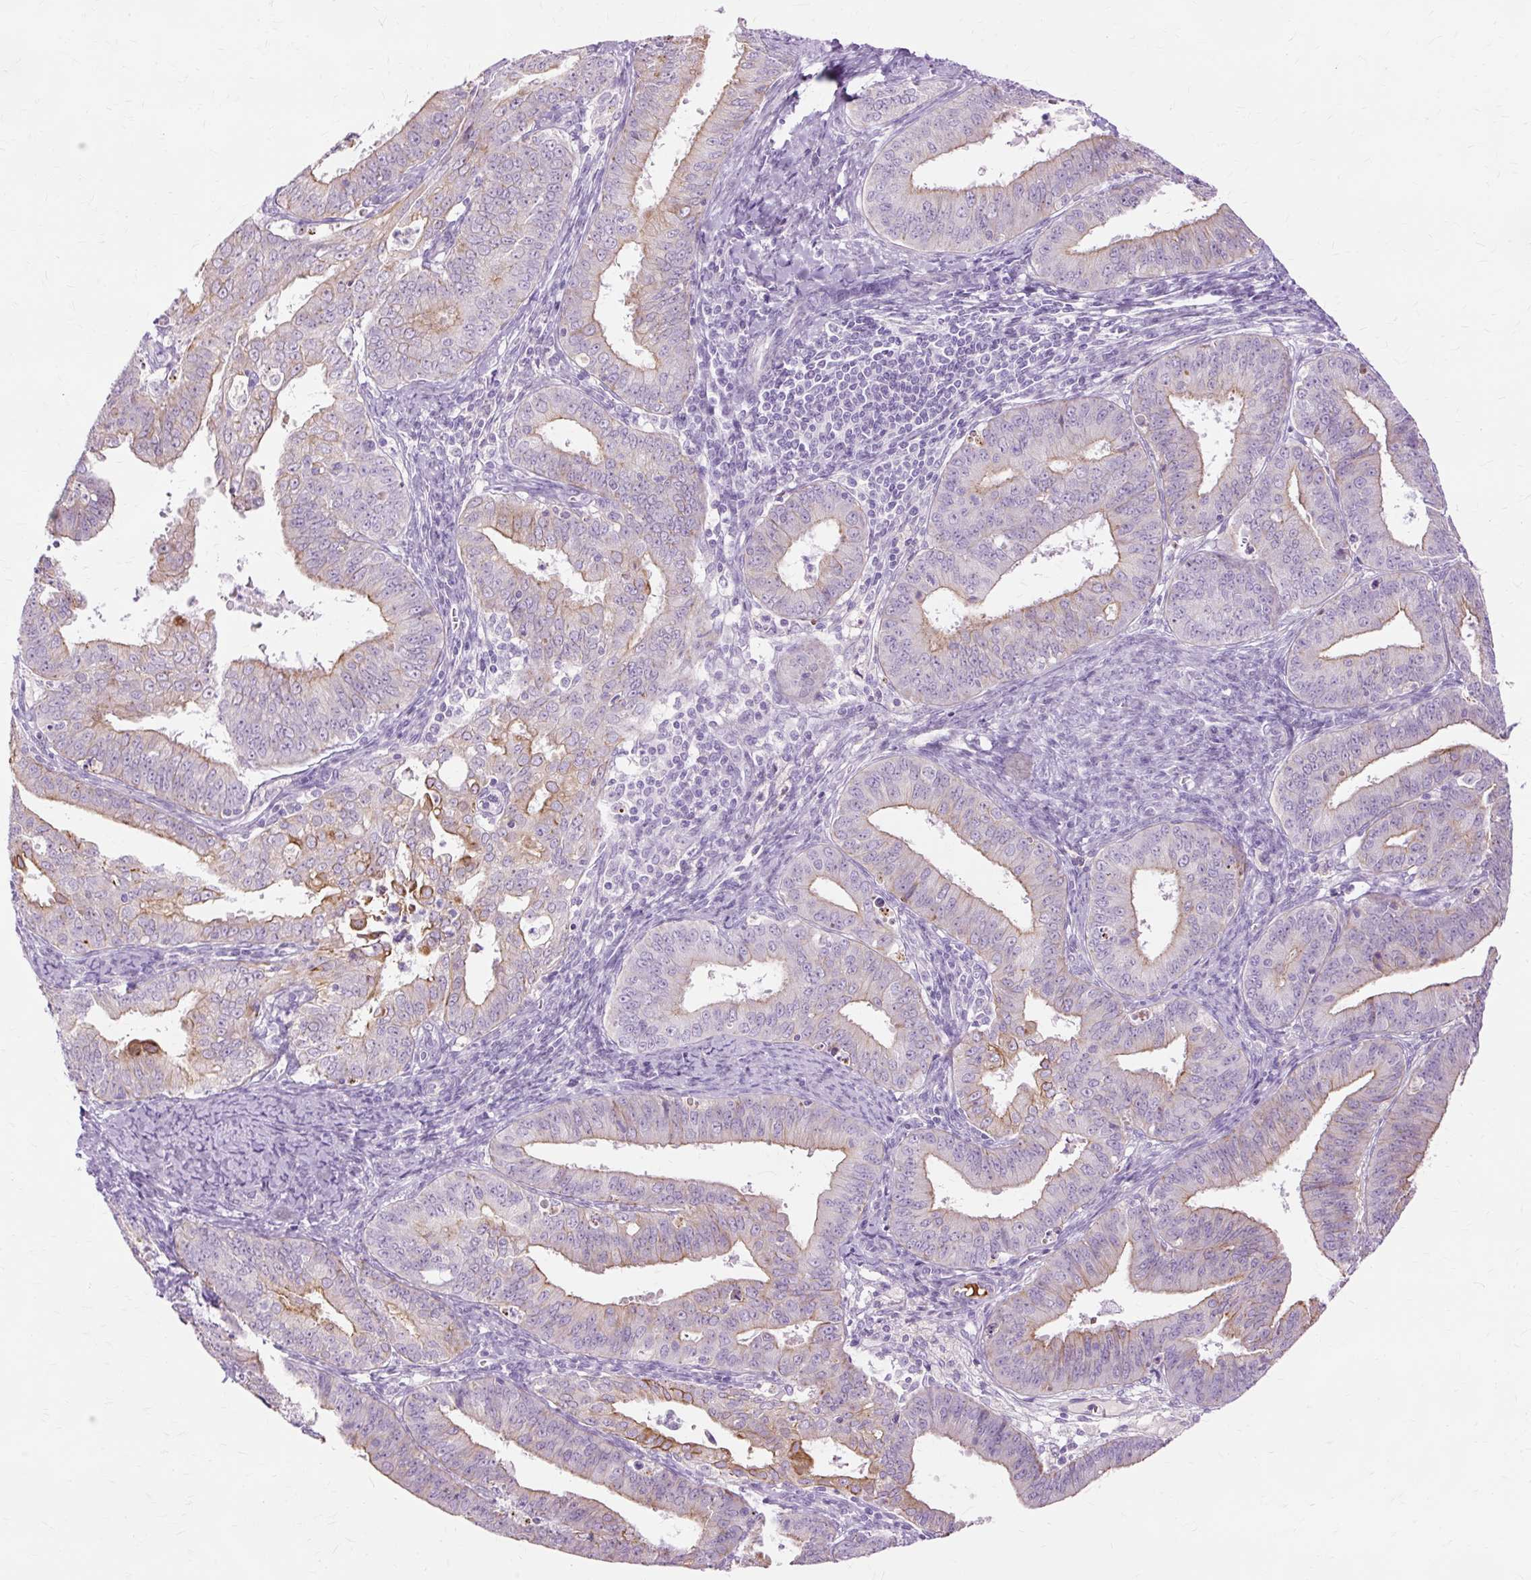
{"staining": {"intensity": "moderate", "quantity": "<25%", "location": "cytoplasmic/membranous"}, "tissue": "endometrial cancer", "cell_type": "Tumor cells", "image_type": "cancer", "snomed": [{"axis": "morphology", "description": "Adenocarcinoma, NOS"}, {"axis": "topography", "description": "Endometrium"}], "caption": "The image demonstrates a brown stain indicating the presence of a protein in the cytoplasmic/membranous of tumor cells in endometrial cancer.", "gene": "DCTN4", "patient": {"sex": "female", "age": 73}}